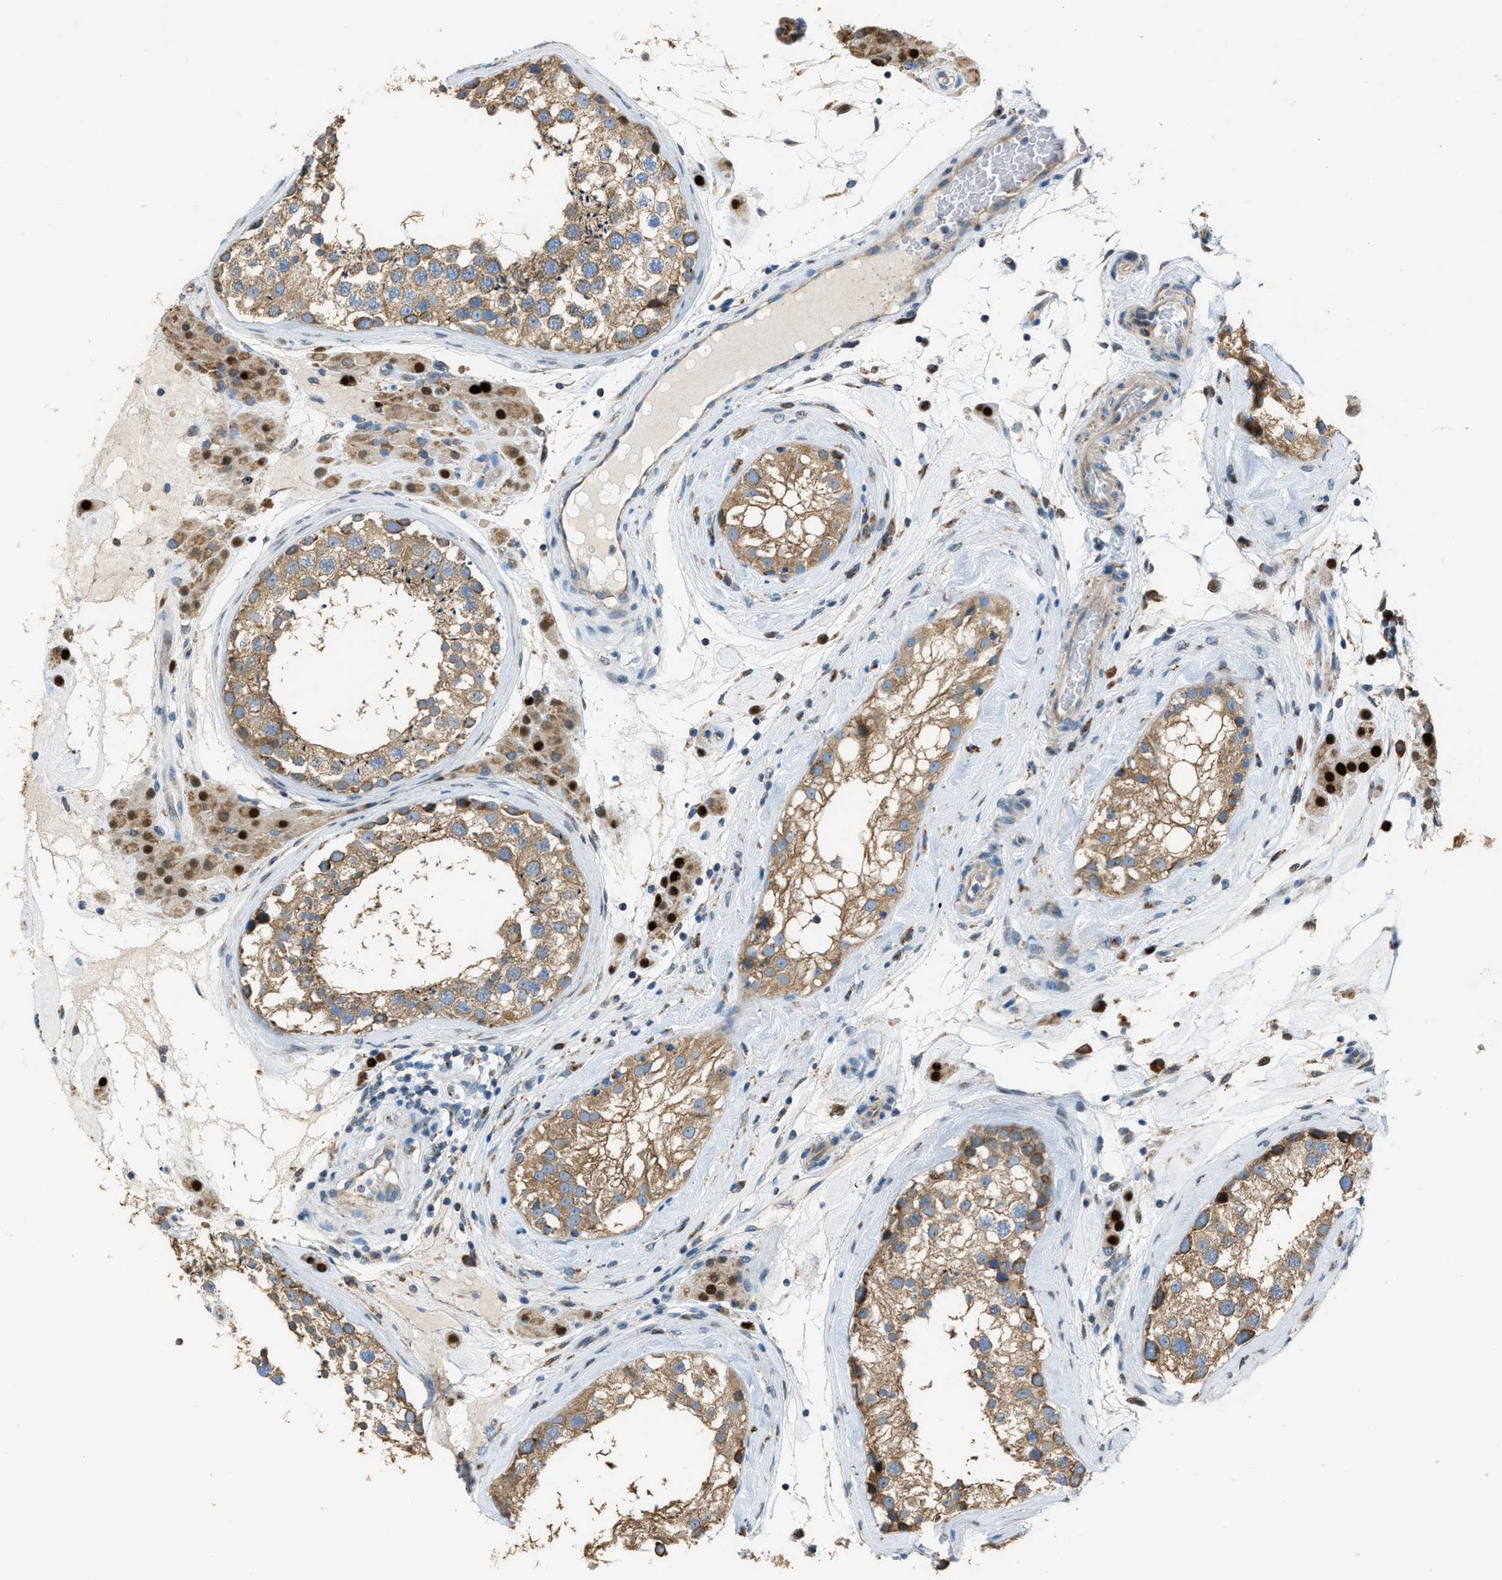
{"staining": {"intensity": "weak", "quantity": ">75%", "location": "cytoplasmic/membranous"}, "tissue": "testis", "cell_type": "Cells in seminiferous ducts", "image_type": "normal", "snomed": [{"axis": "morphology", "description": "Normal tissue, NOS"}, {"axis": "topography", "description": "Testis"}], "caption": "Protein expression analysis of normal testis displays weak cytoplasmic/membranous positivity in about >75% of cells in seminiferous ducts. The staining was performed using DAB to visualize the protein expression in brown, while the nuclei were stained in blue with hematoxylin (Magnification: 20x).", "gene": "SLC25A11", "patient": {"sex": "male", "age": 46}}